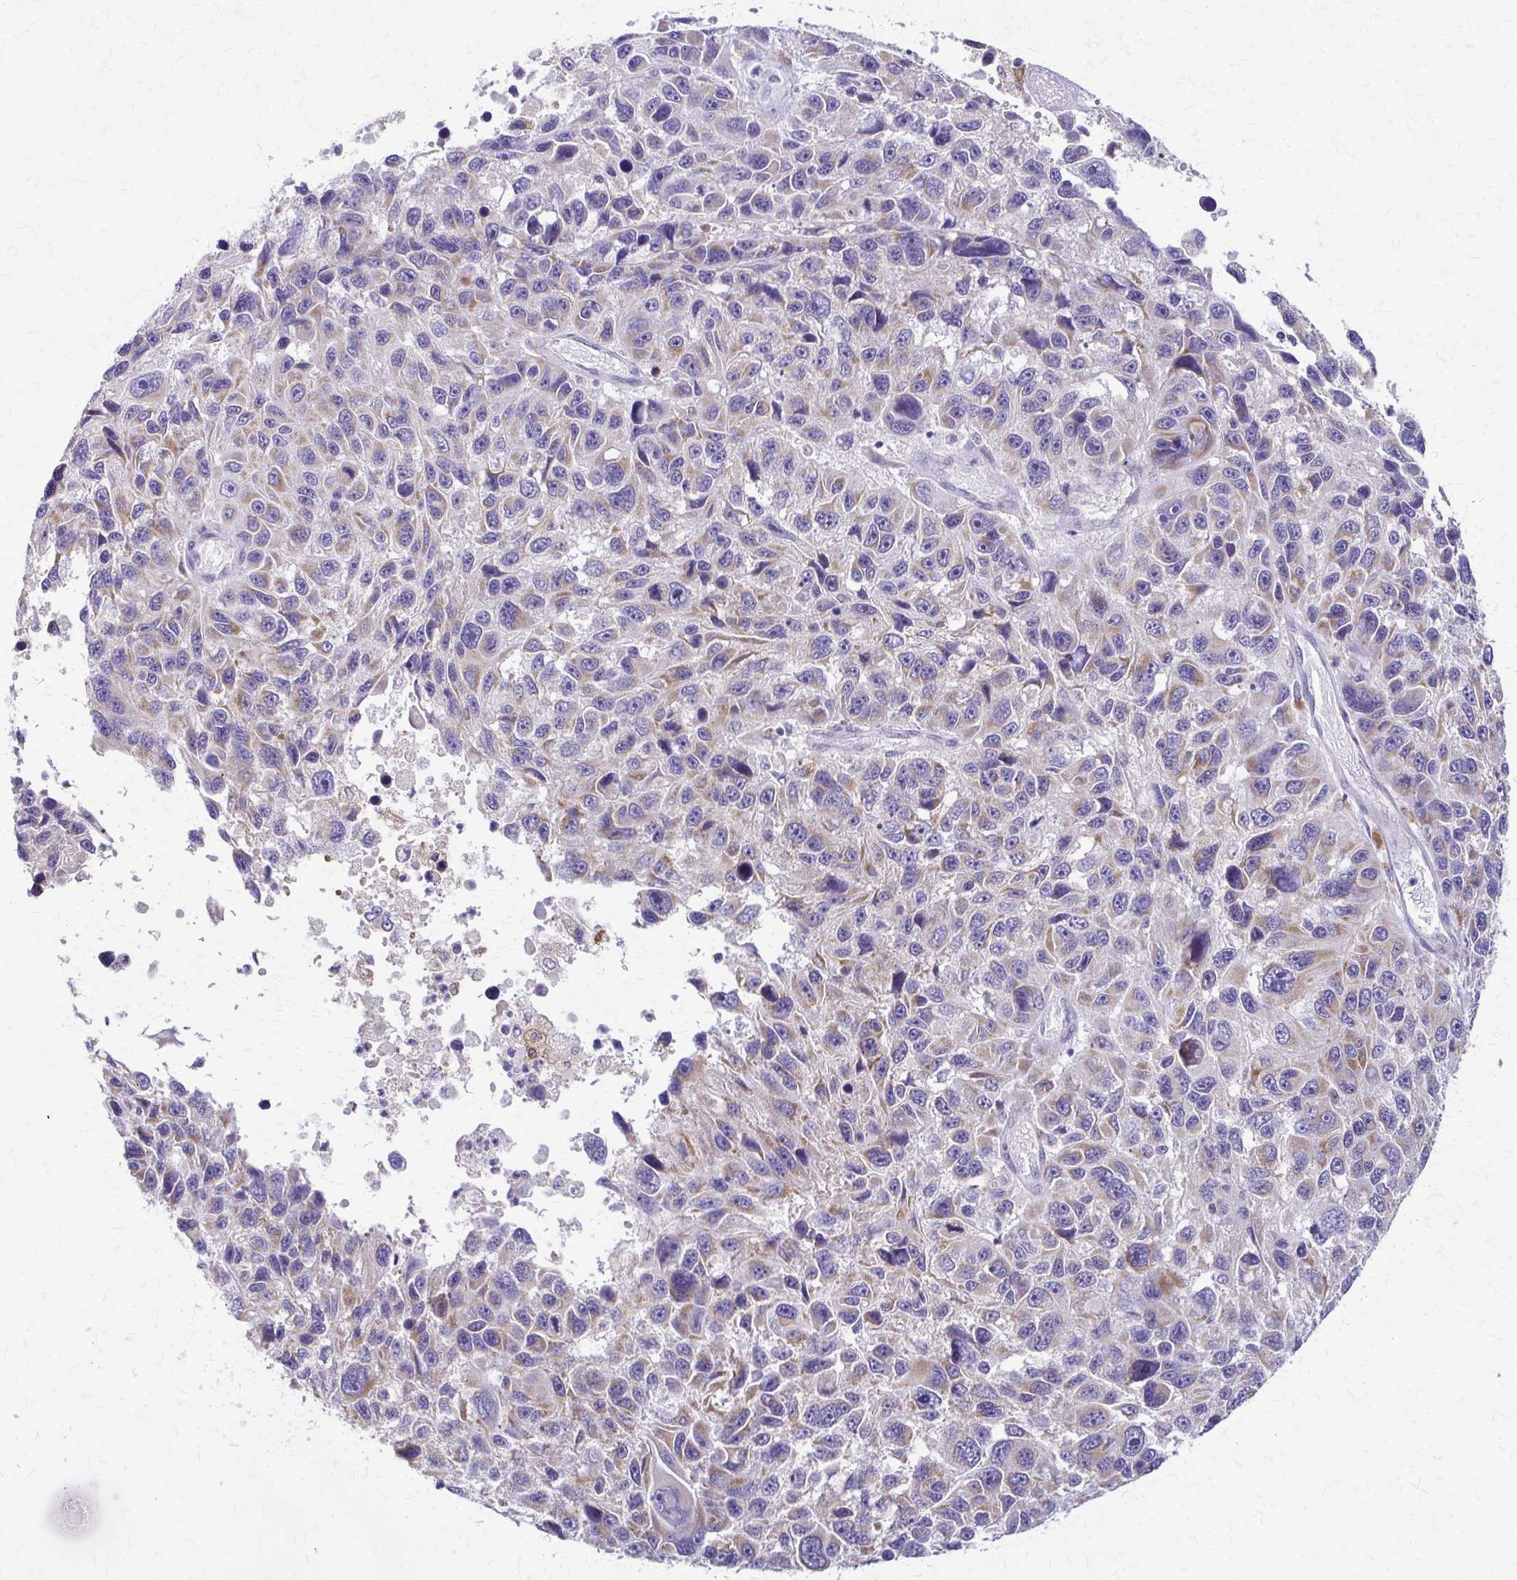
{"staining": {"intensity": "weak", "quantity": "<25%", "location": "cytoplasmic/membranous"}, "tissue": "melanoma", "cell_type": "Tumor cells", "image_type": "cancer", "snomed": [{"axis": "morphology", "description": "Malignant melanoma, NOS"}, {"axis": "topography", "description": "Skin"}], "caption": "A high-resolution histopathology image shows immunohistochemistry (IHC) staining of melanoma, which demonstrates no significant expression in tumor cells. Nuclei are stained in blue.", "gene": "SAMD13", "patient": {"sex": "male", "age": 53}}